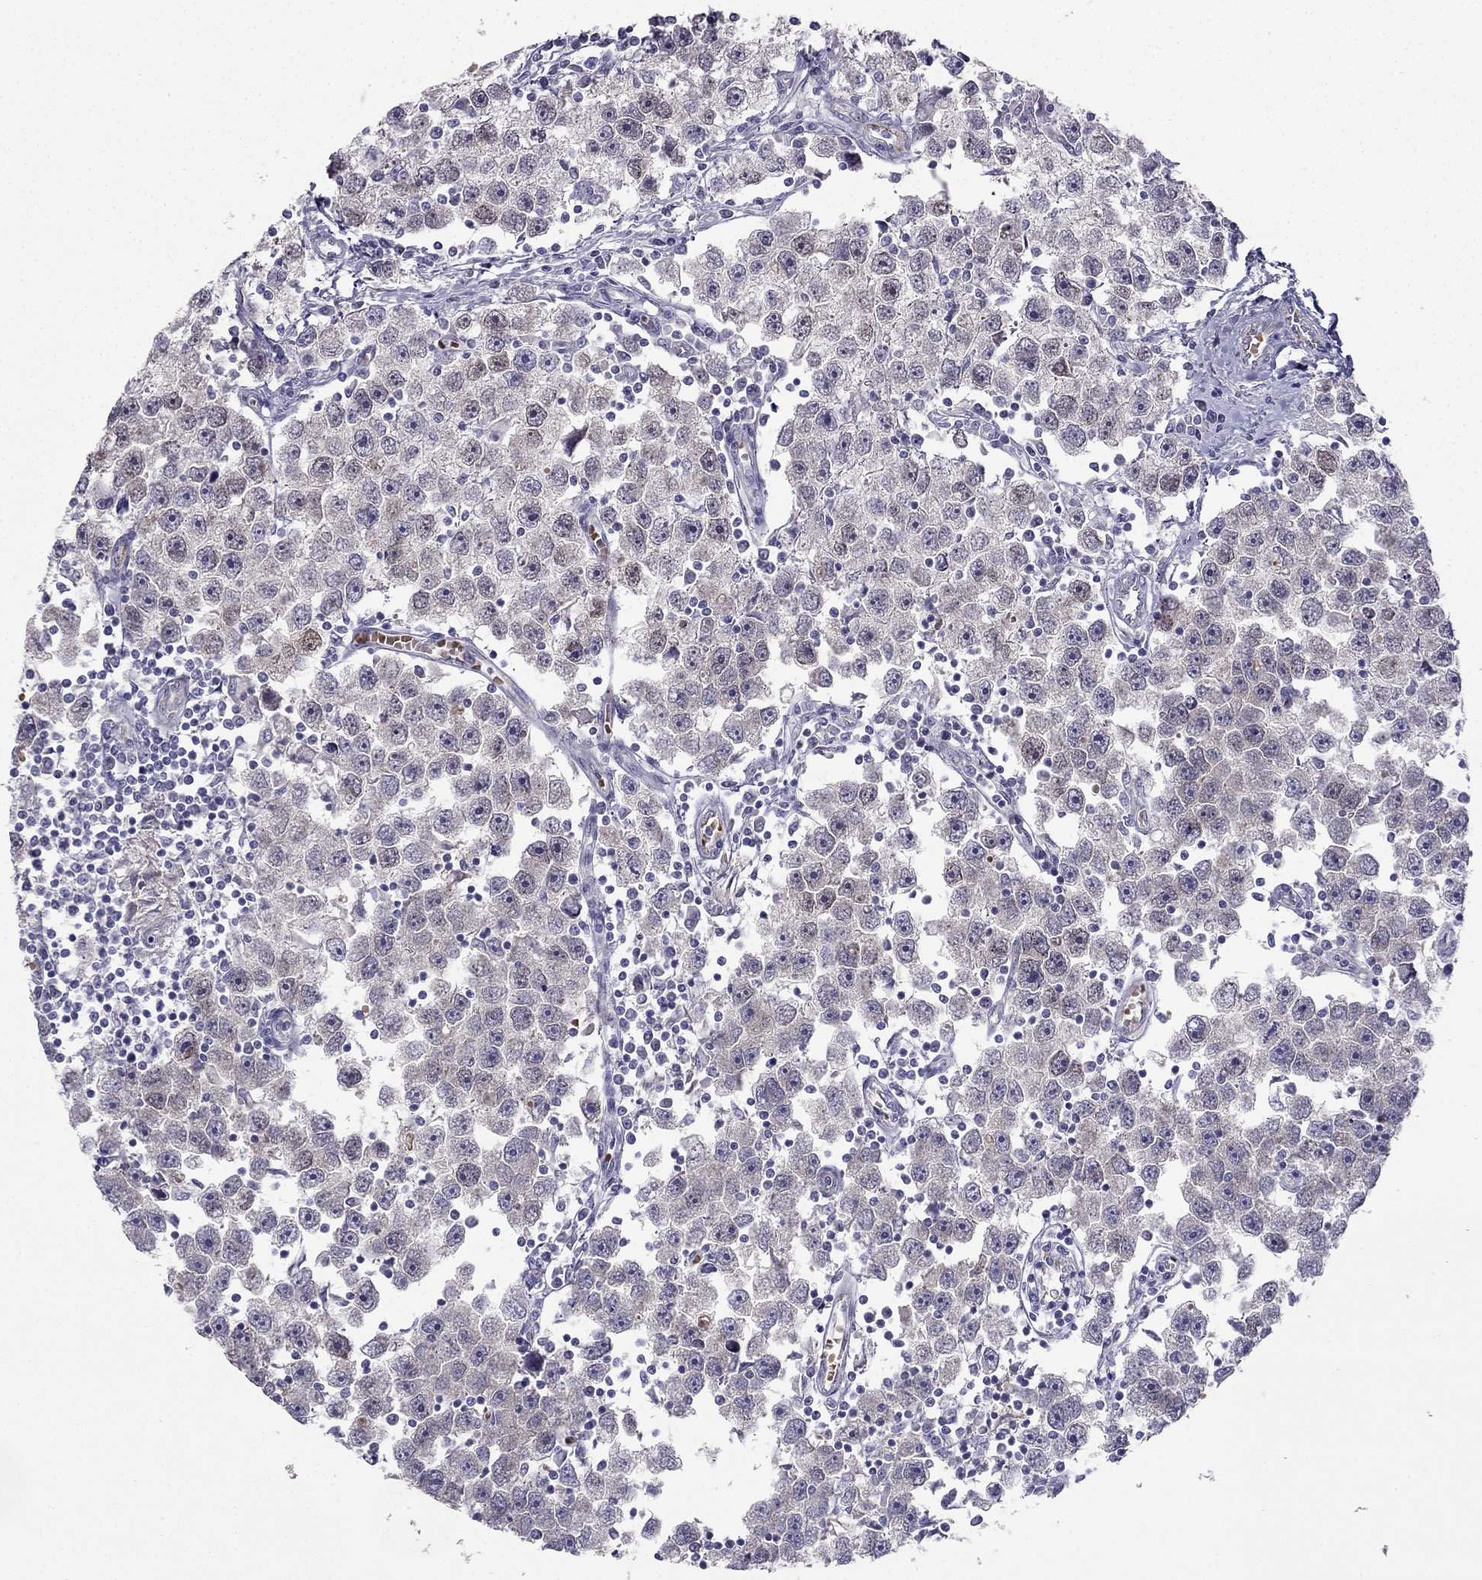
{"staining": {"intensity": "weak", "quantity": "<25%", "location": "nuclear"}, "tissue": "testis cancer", "cell_type": "Tumor cells", "image_type": "cancer", "snomed": [{"axis": "morphology", "description": "Seminoma, NOS"}, {"axis": "topography", "description": "Testis"}], "caption": "The immunohistochemistry (IHC) histopathology image has no significant positivity in tumor cells of testis cancer (seminoma) tissue.", "gene": "RSPH14", "patient": {"sex": "male", "age": 30}}